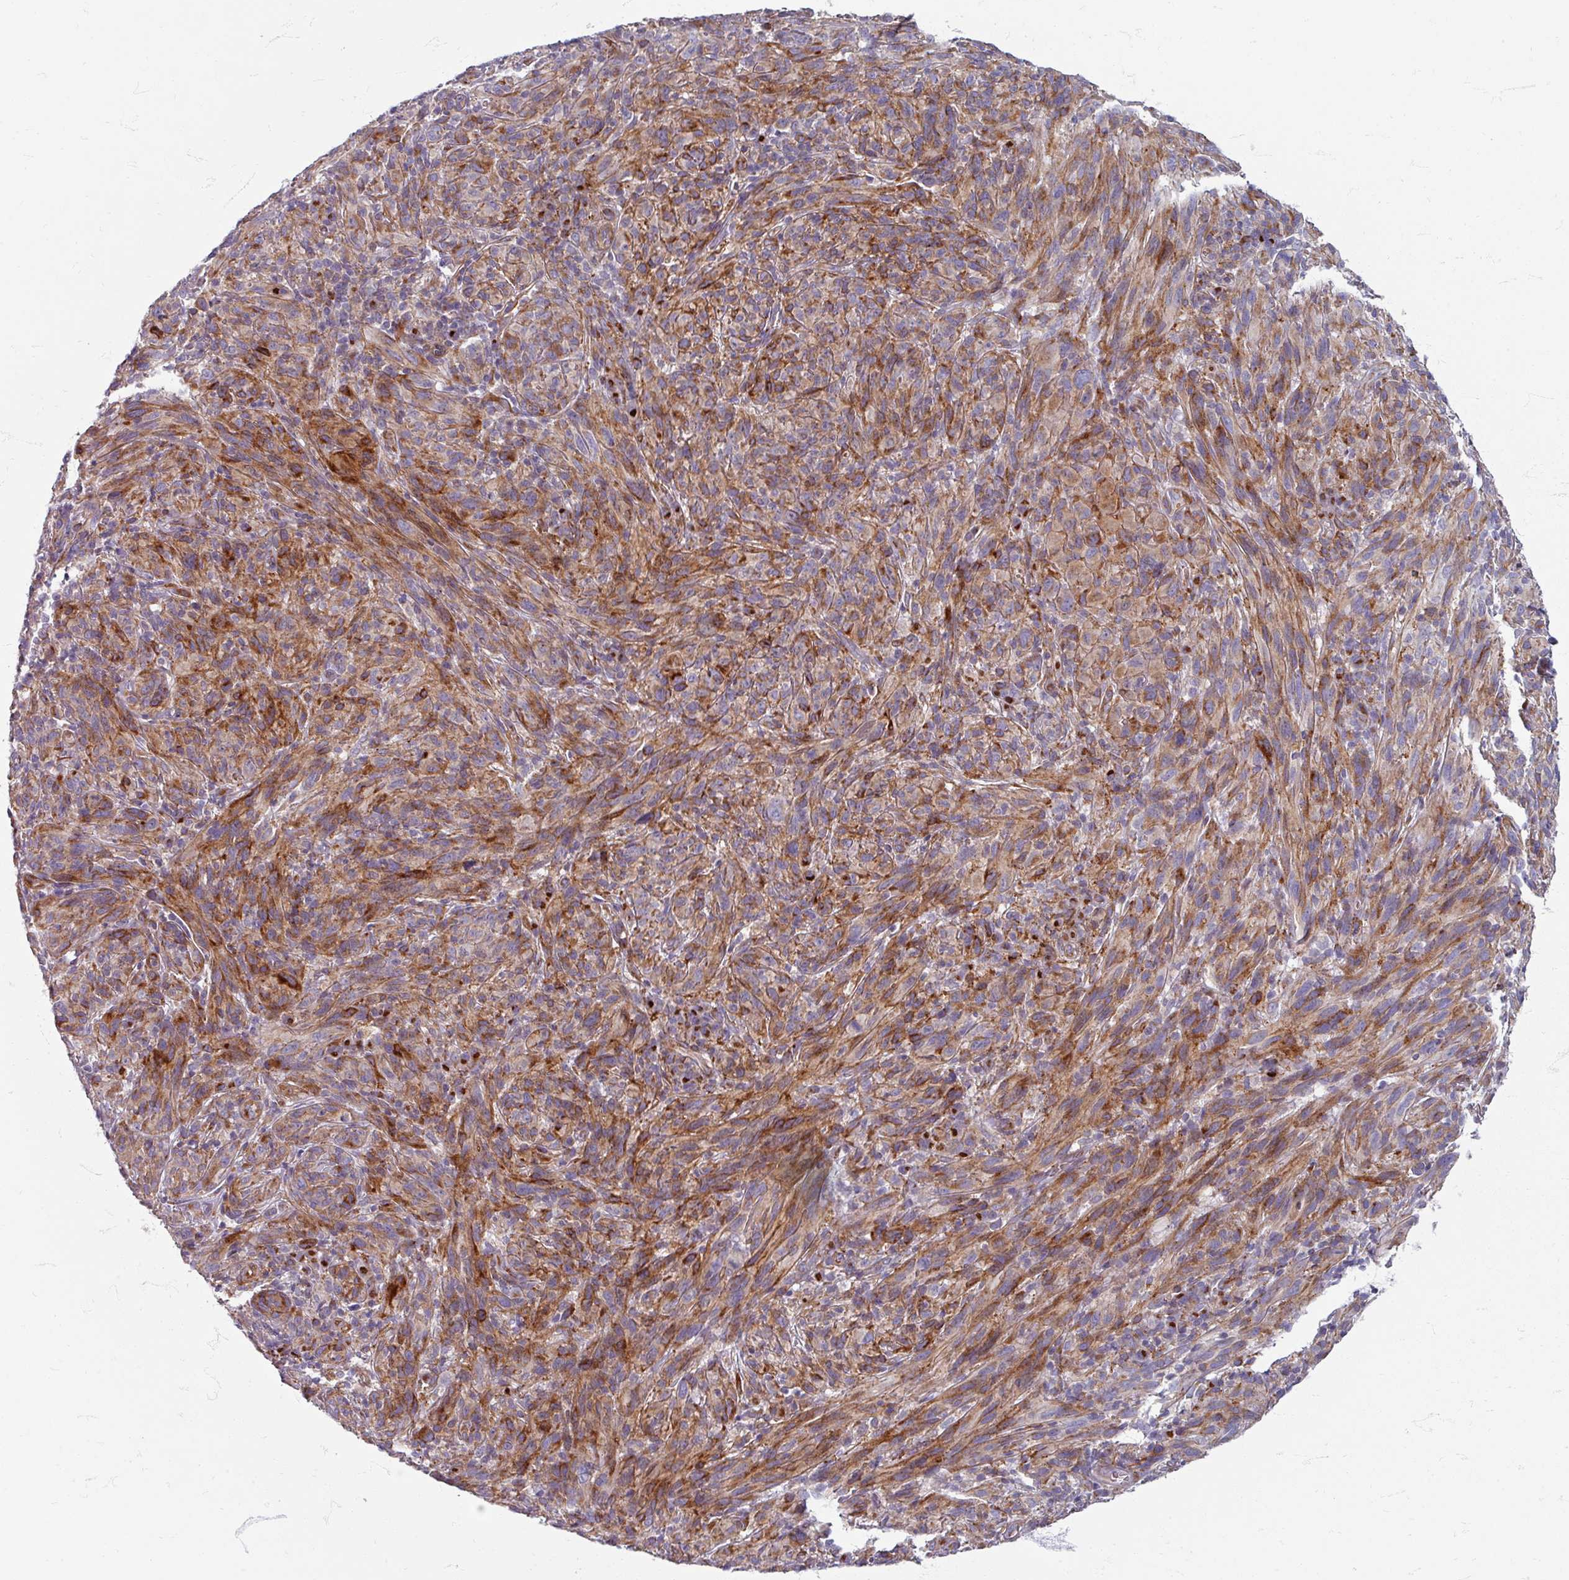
{"staining": {"intensity": "moderate", "quantity": "25%-75%", "location": "cytoplasmic/membranous"}, "tissue": "melanoma", "cell_type": "Tumor cells", "image_type": "cancer", "snomed": [{"axis": "morphology", "description": "Malignant melanoma, NOS"}, {"axis": "topography", "description": "Skin of head"}], "caption": "Immunohistochemistry (IHC) (DAB) staining of melanoma displays moderate cytoplasmic/membranous protein positivity in about 25%-75% of tumor cells. (IHC, brightfield microscopy, high magnification).", "gene": "GABARAPL1", "patient": {"sex": "male", "age": 96}}